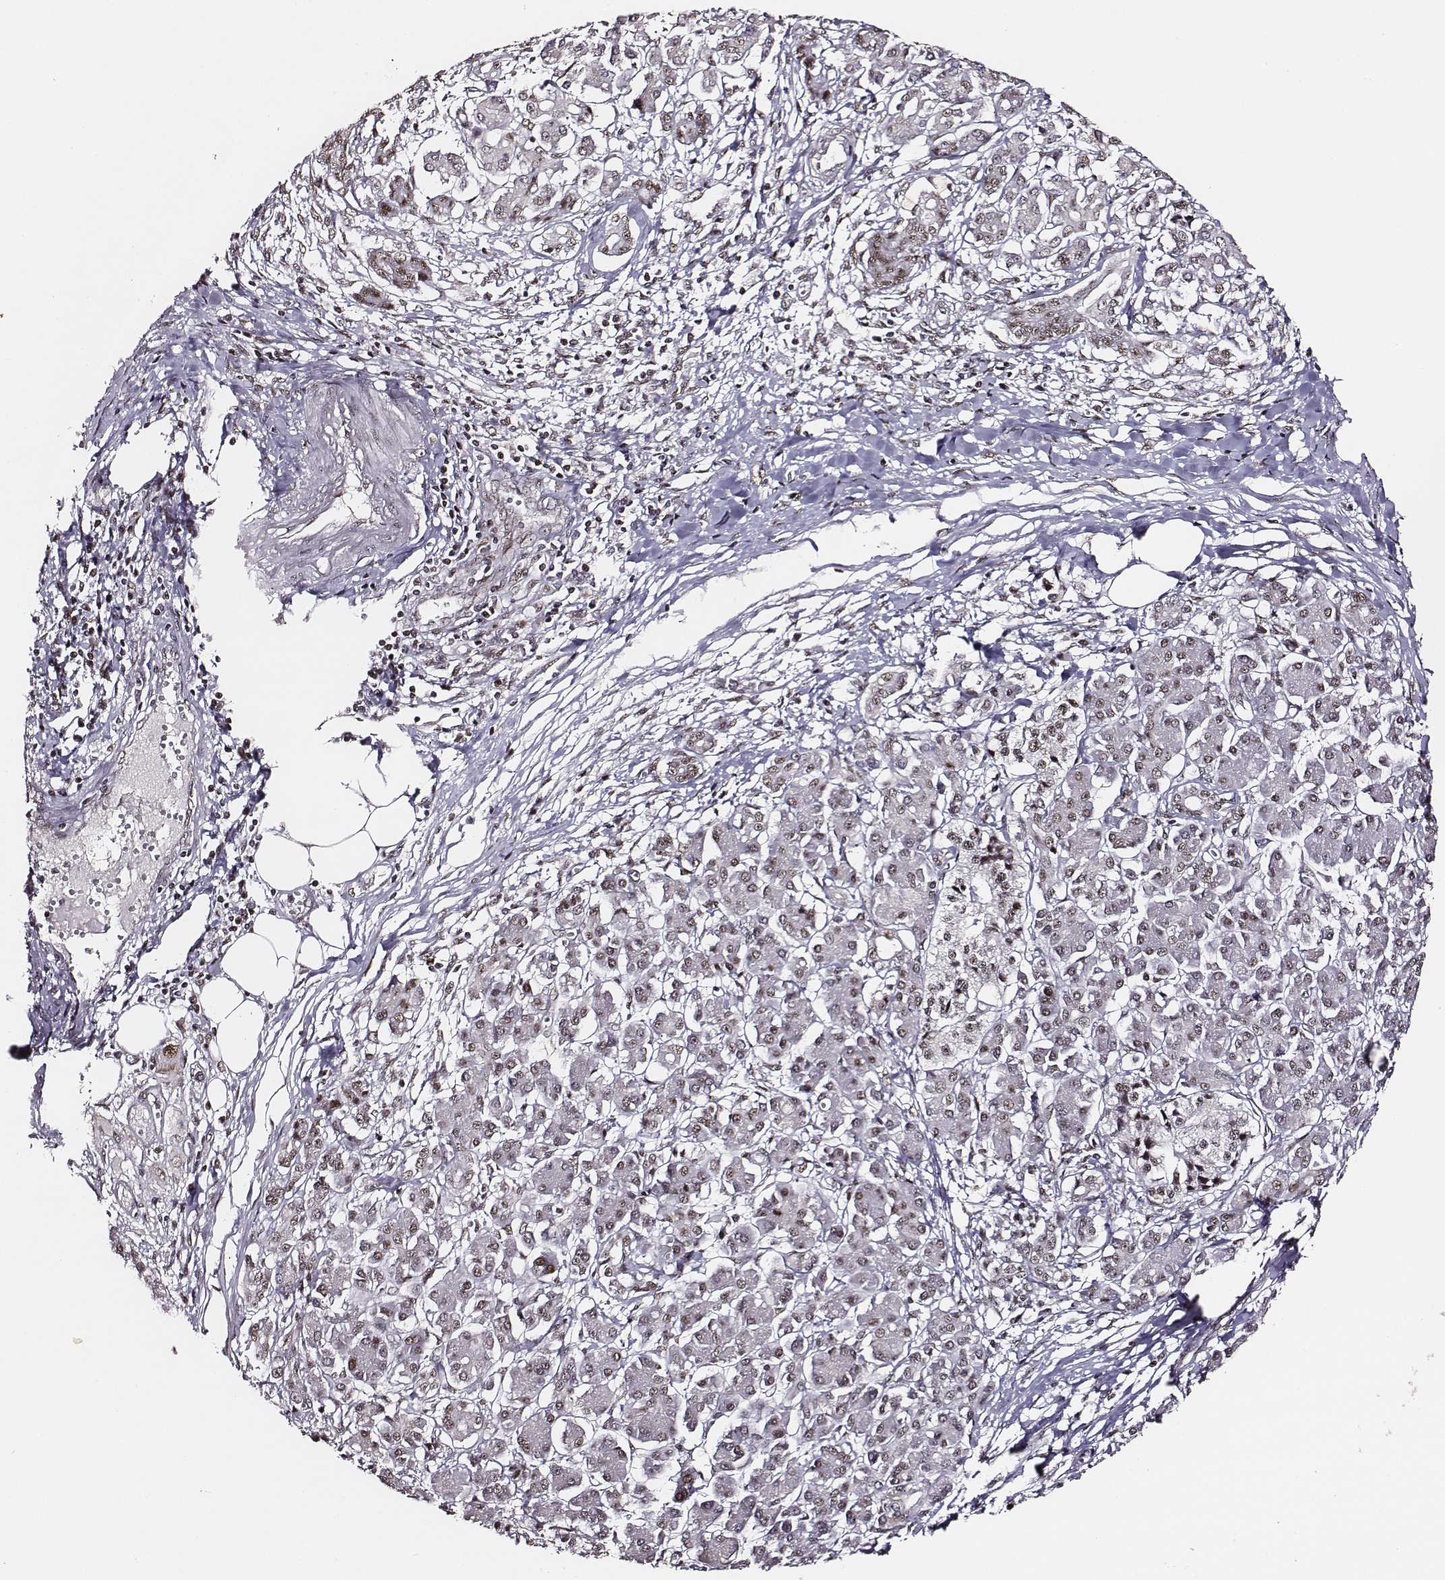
{"staining": {"intensity": "weak", "quantity": ">75%", "location": "nuclear"}, "tissue": "pancreatic cancer", "cell_type": "Tumor cells", "image_type": "cancer", "snomed": [{"axis": "morphology", "description": "Adenocarcinoma, NOS"}, {"axis": "topography", "description": "Pancreas"}], "caption": "Immunohistochemistry (IHC) photomicrograph of neoplastic tissue: human adenocarcinoma (pancreatic) stained using IHC displays low levels of weak protein expression localized specifically in the nuclear of tumor cells, appearing as a nuclear brown color.", "gene": "PPARA", "patient": {"sex": "female", "age": 68}}